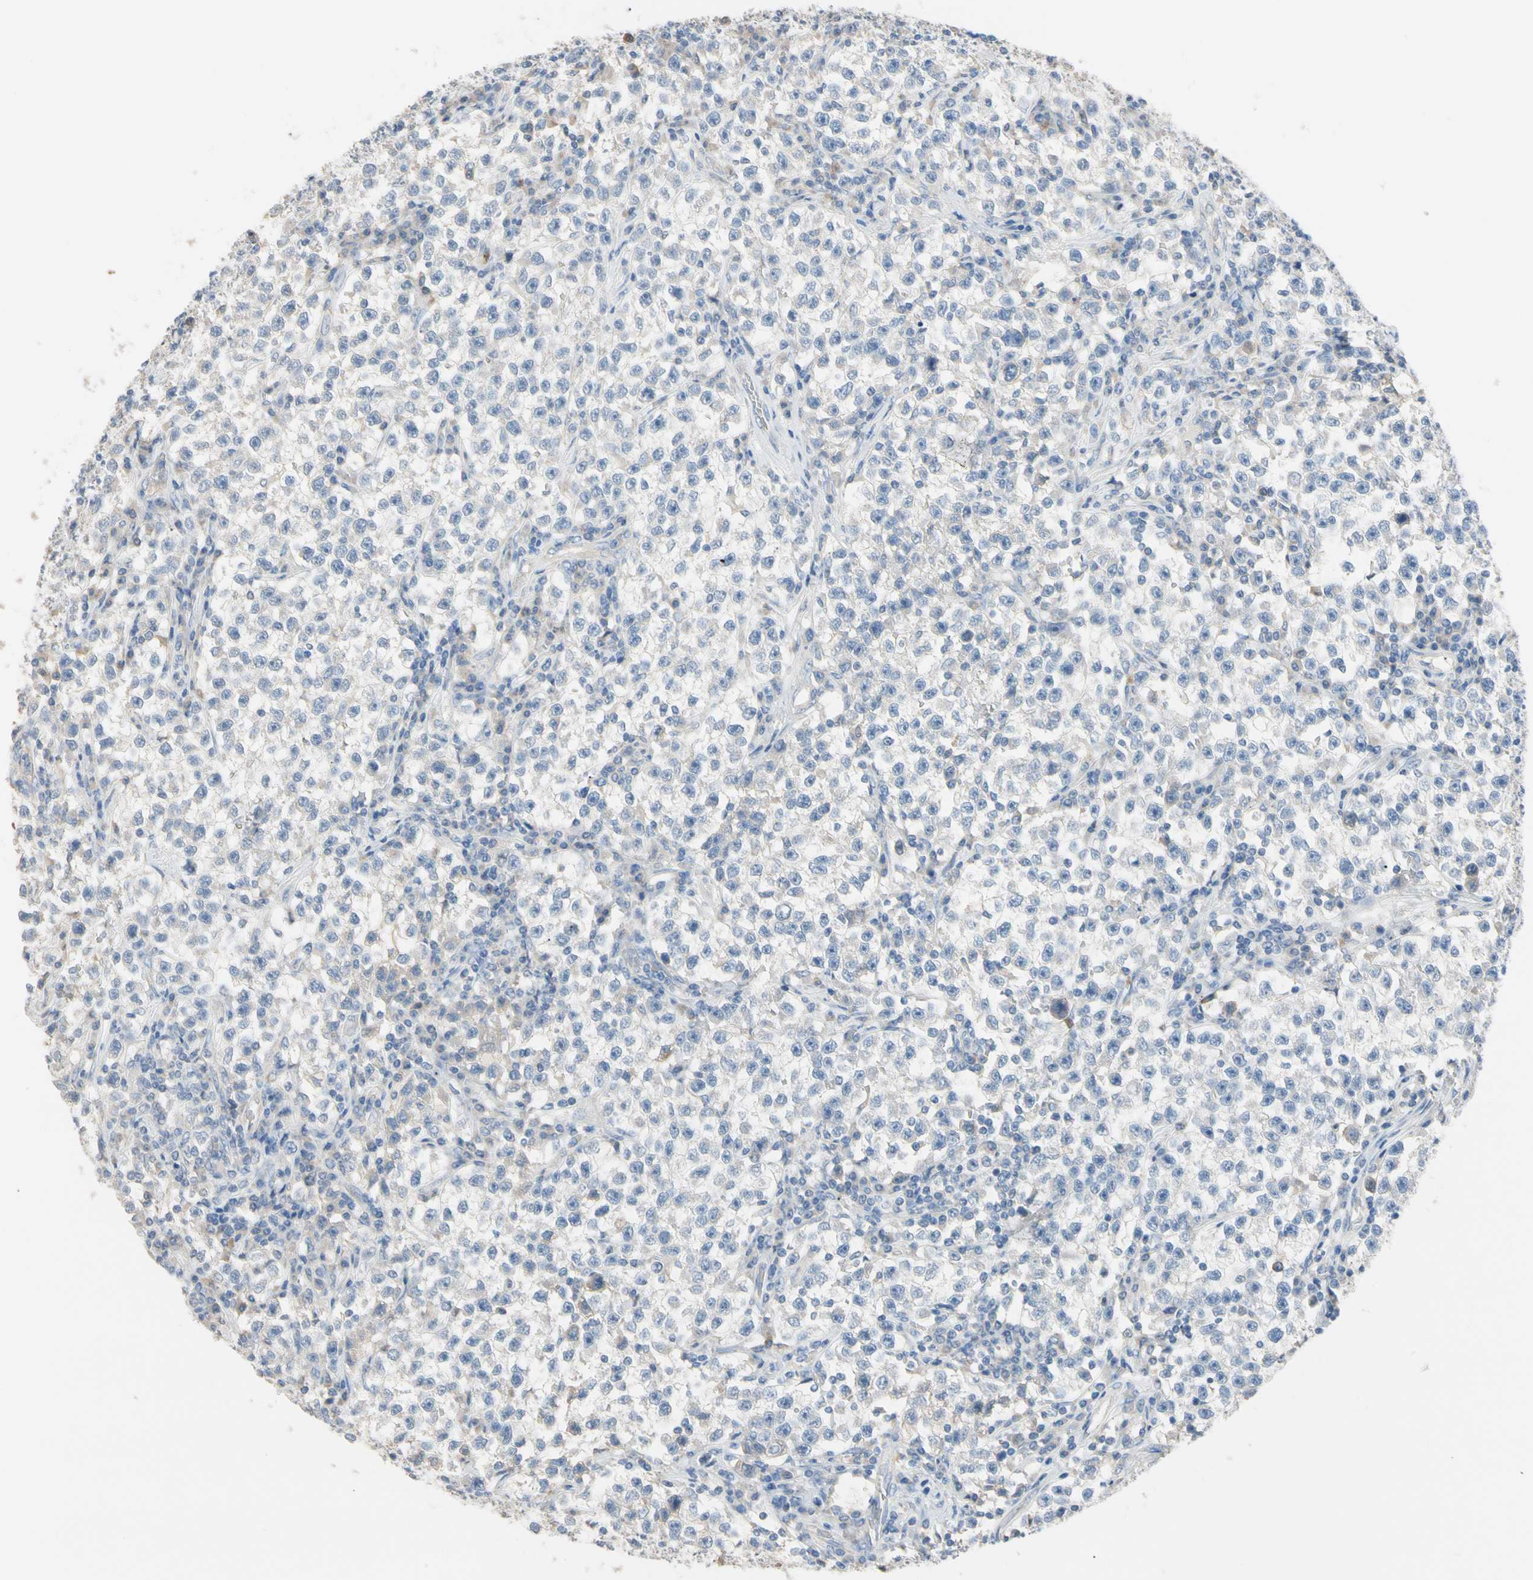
{"staining": {"intensity": "negative", "quantity": "none", "location": "none"}, "tissue": "testis cancer", "cell_type": "Tumor cells", "image_type": "cancer", "snomed": [{"axis": "morphology", "description": "Seminoma, NOS"}, {"axis": "topography", "description": "Testis"}], "caption": "Tumor cells are negative for brown protein staining in testis cancer.", "gene": "BBOX1", "patient": {"sex": "male", "age": 22}}